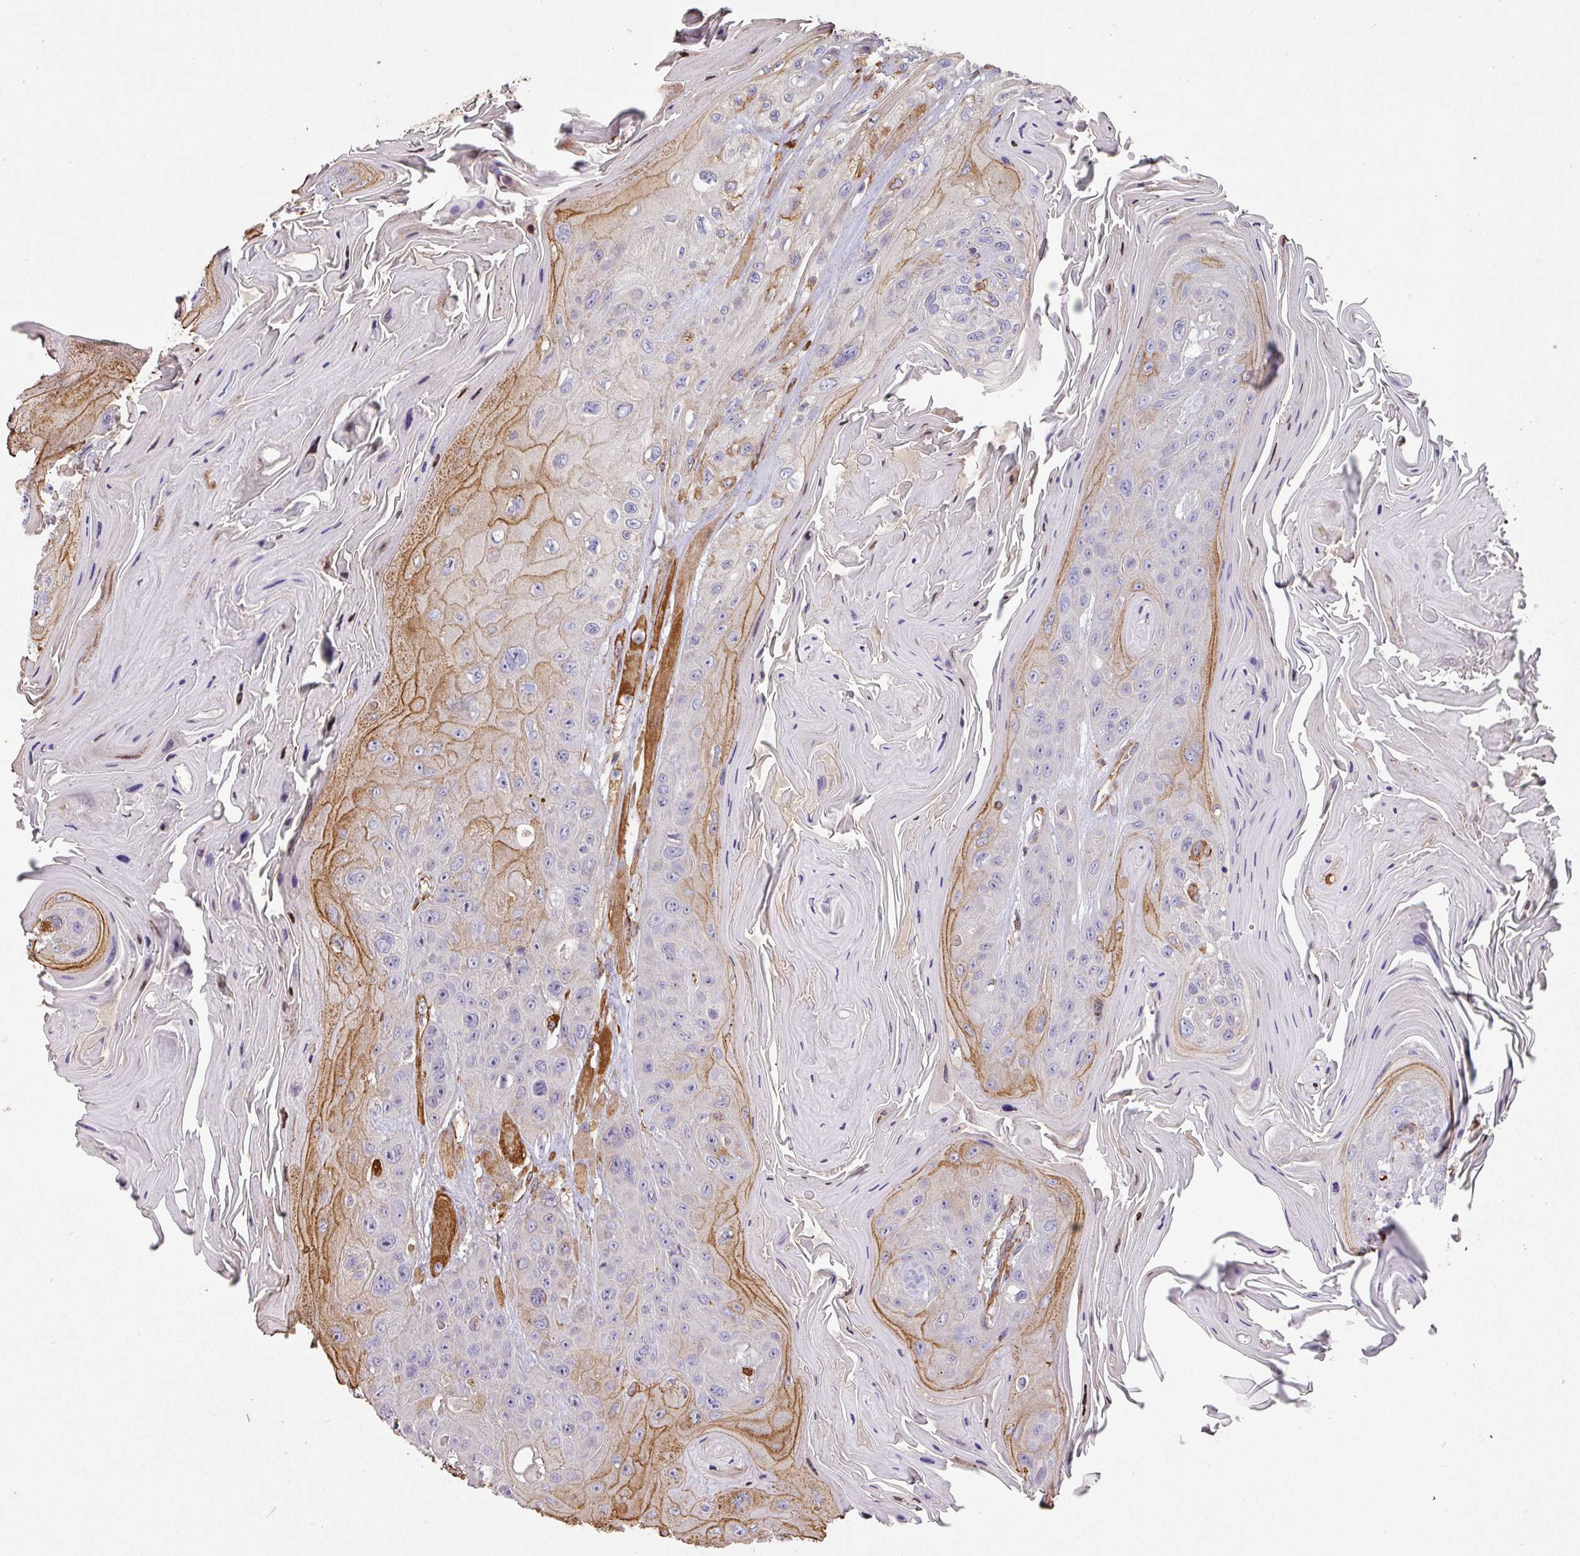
{"staining": {"intensity": "moderate", "quantity": "<25%", "location": "cytoplasmic/membranous"}, "tissue": "head and neck cancer", "cell_type": "Tumor cells", "image_type": "cancer", "snomed": [{"axis": "morphology", "description": "Squamous cell carcinoma, NOS"}, {"axis": "topography", "description": "Head-Neck"}], "caption": "Head and neck cancer (squamous cell carcinoma) tissue displays moderate cytoplasmic/membranous staining in about <25% of tumor cells", "gene": "ZNF280C", "patient": {"sex": "female", "age": 59}}